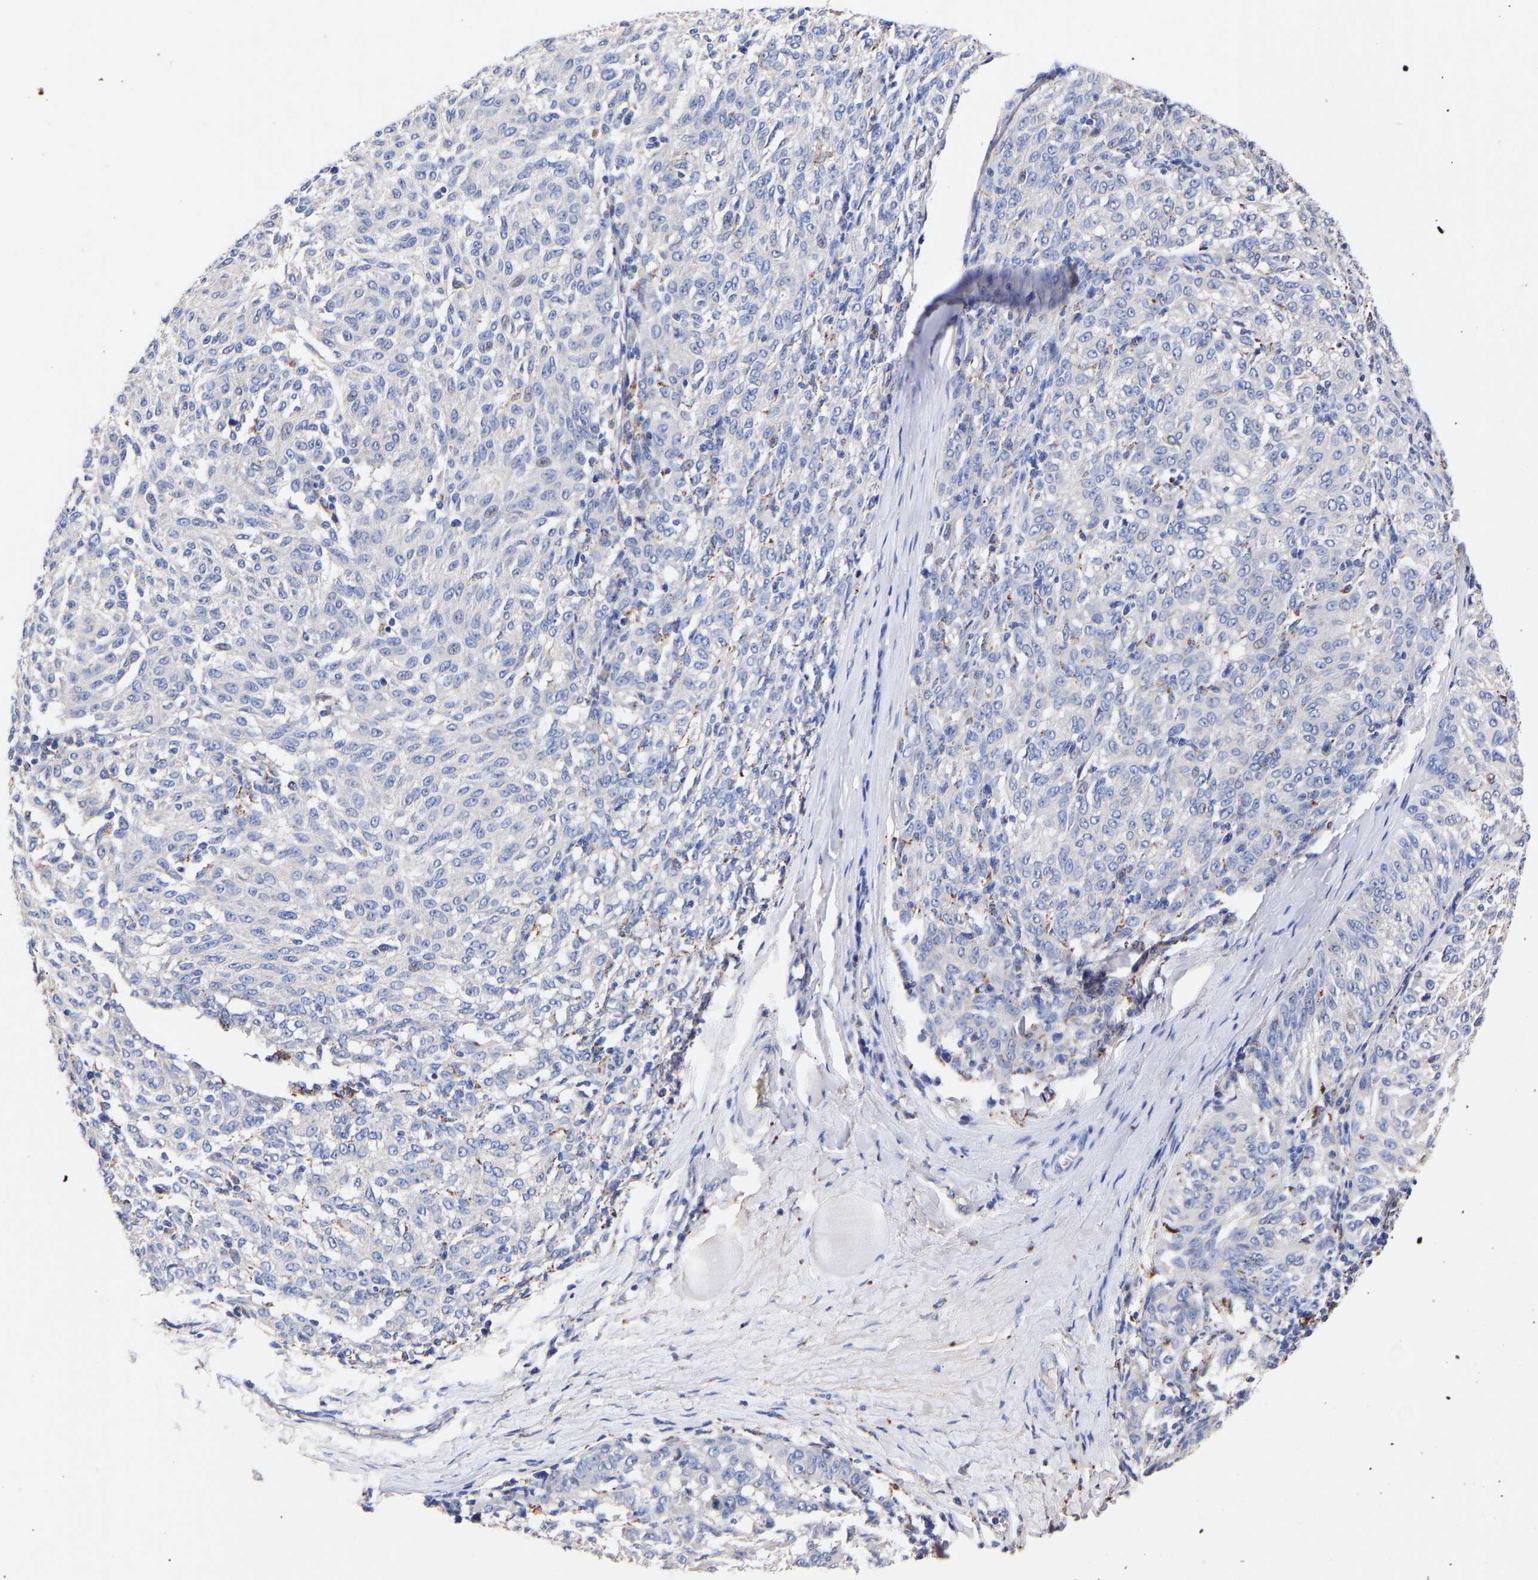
{"staining": {"intensity": "negative", "quantity": "none", "location": "none"}, "tissue": "melanoma", "cell_type": "Tumor cells", "image_type": "cancer", "snomed": [{"axis": "morphology", "description": "Malignant melanoma, NOS"}, {"axis": "topography", "description": "Skin"}], "caption": "Immunohistochemical staining of malignant melanoma reveals no significant staining in tumor cells. Brightfield microscopy of immunohistochemistry (IHC) stained with DAB (brown) and hematoxylin (blue), captured at high magnification.", "gene": "SEM1", "patient": {"sex": "female", "age": 72}}